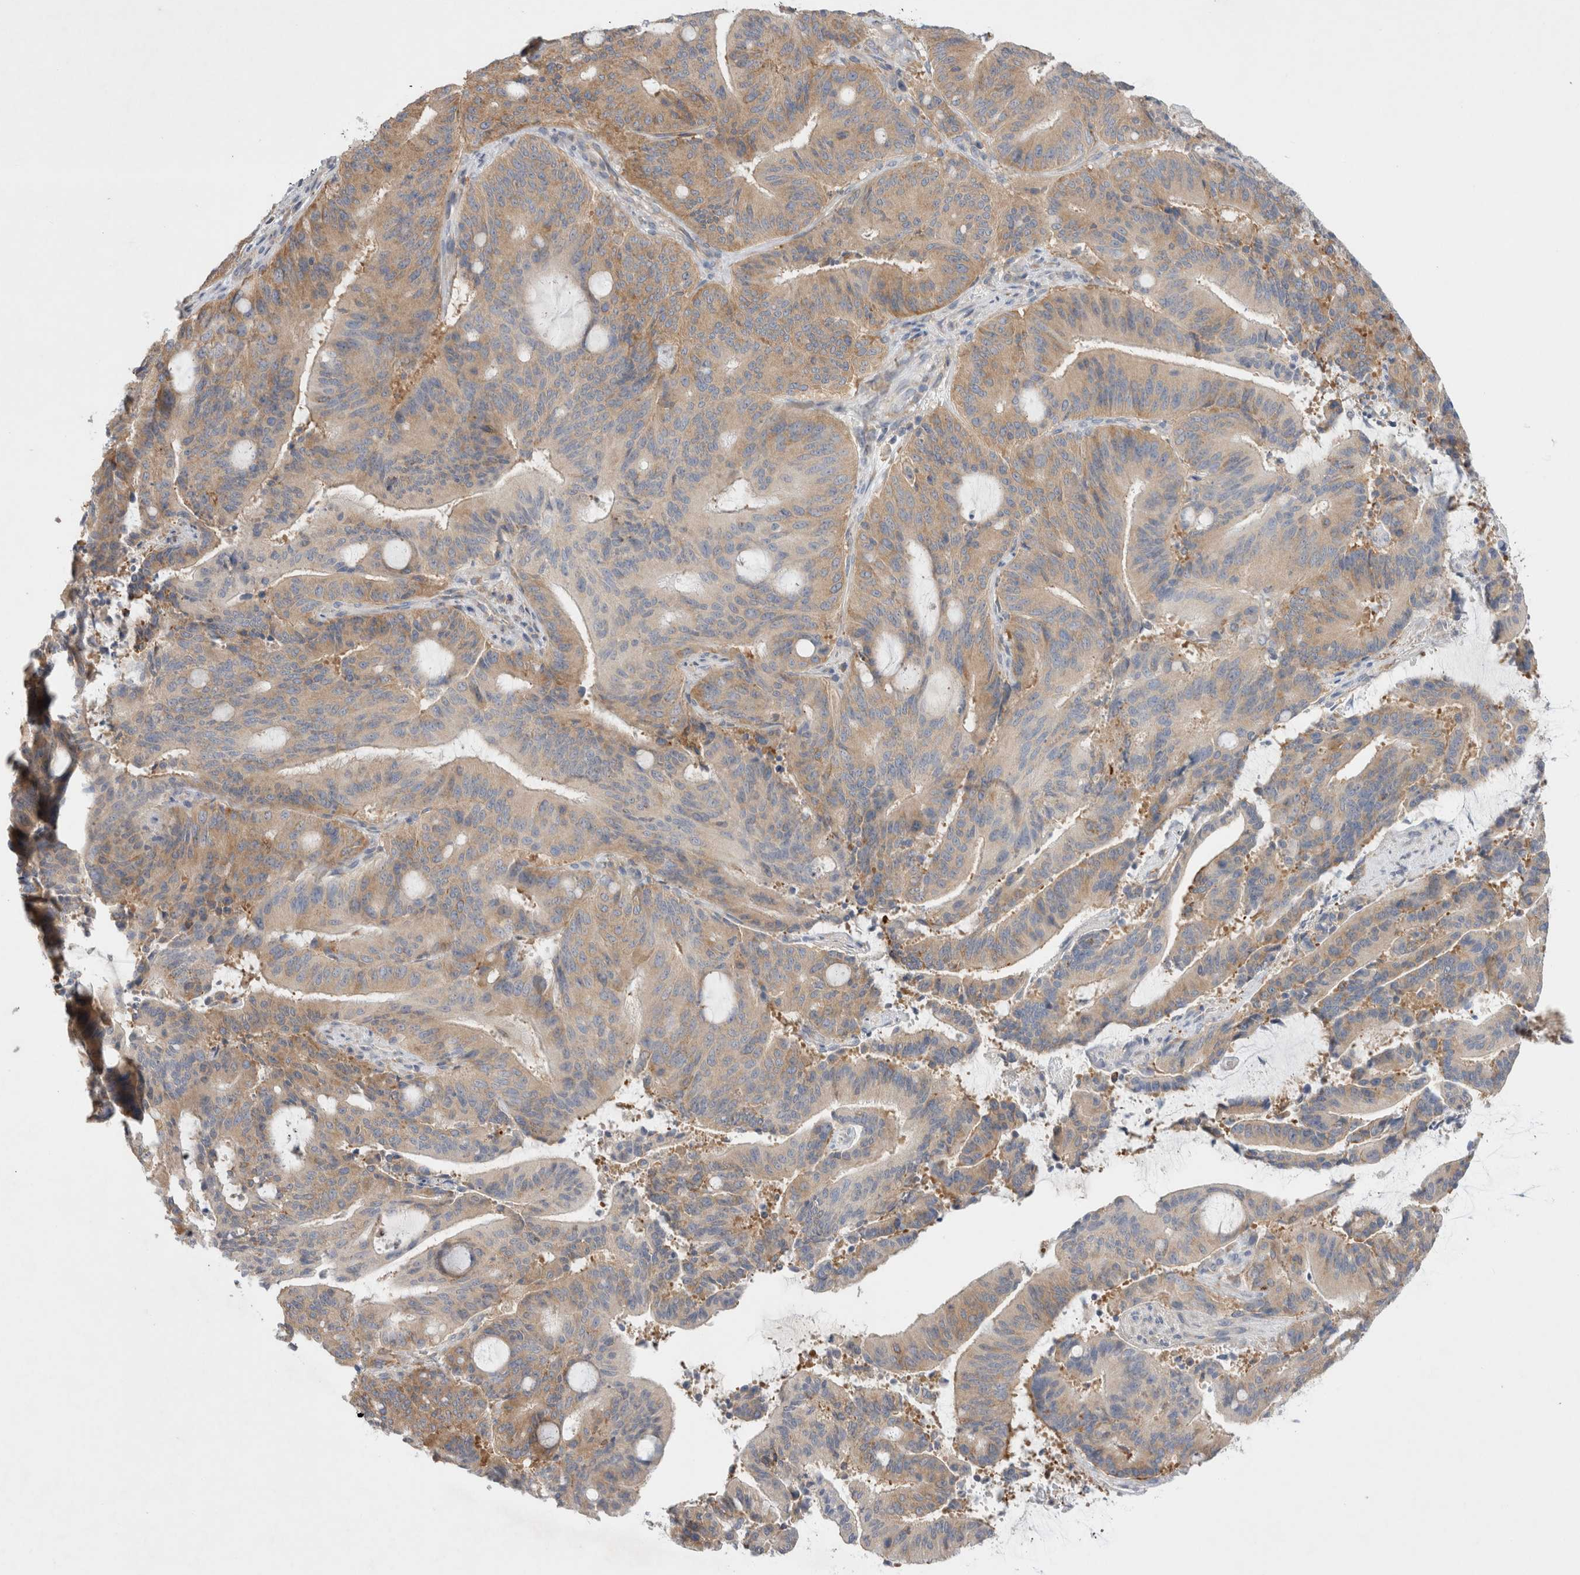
{"staining": {"intensity": "weak", "quantity": ">75%", "location": "cytoplasmic/membranous"}, "tissue": "liver cancer", "cell_type": "Tumor cells", "image_type": "cancer", "snomed": [{"axis": "morphology", "description": "Normal tissue, NOS"}, {"axis": "morphology", "description": "Cholangiocarcinoma"}, {"axis": "topography", "description": "Liver"}, {"axis": "topography", "description": "Peripheral nerve tissue"}], "caption": "This histopathology image demonstrates liver cholangiocarcinoma stained with immunohistochemistry to label a protein in brown. The cytoplasmic/membranous of tumor cells show weak positivity for the protein. Nuclei are counter-stained blue.", "gene": "ZNF23", "patient": {"sex": "female", "age": 73}}